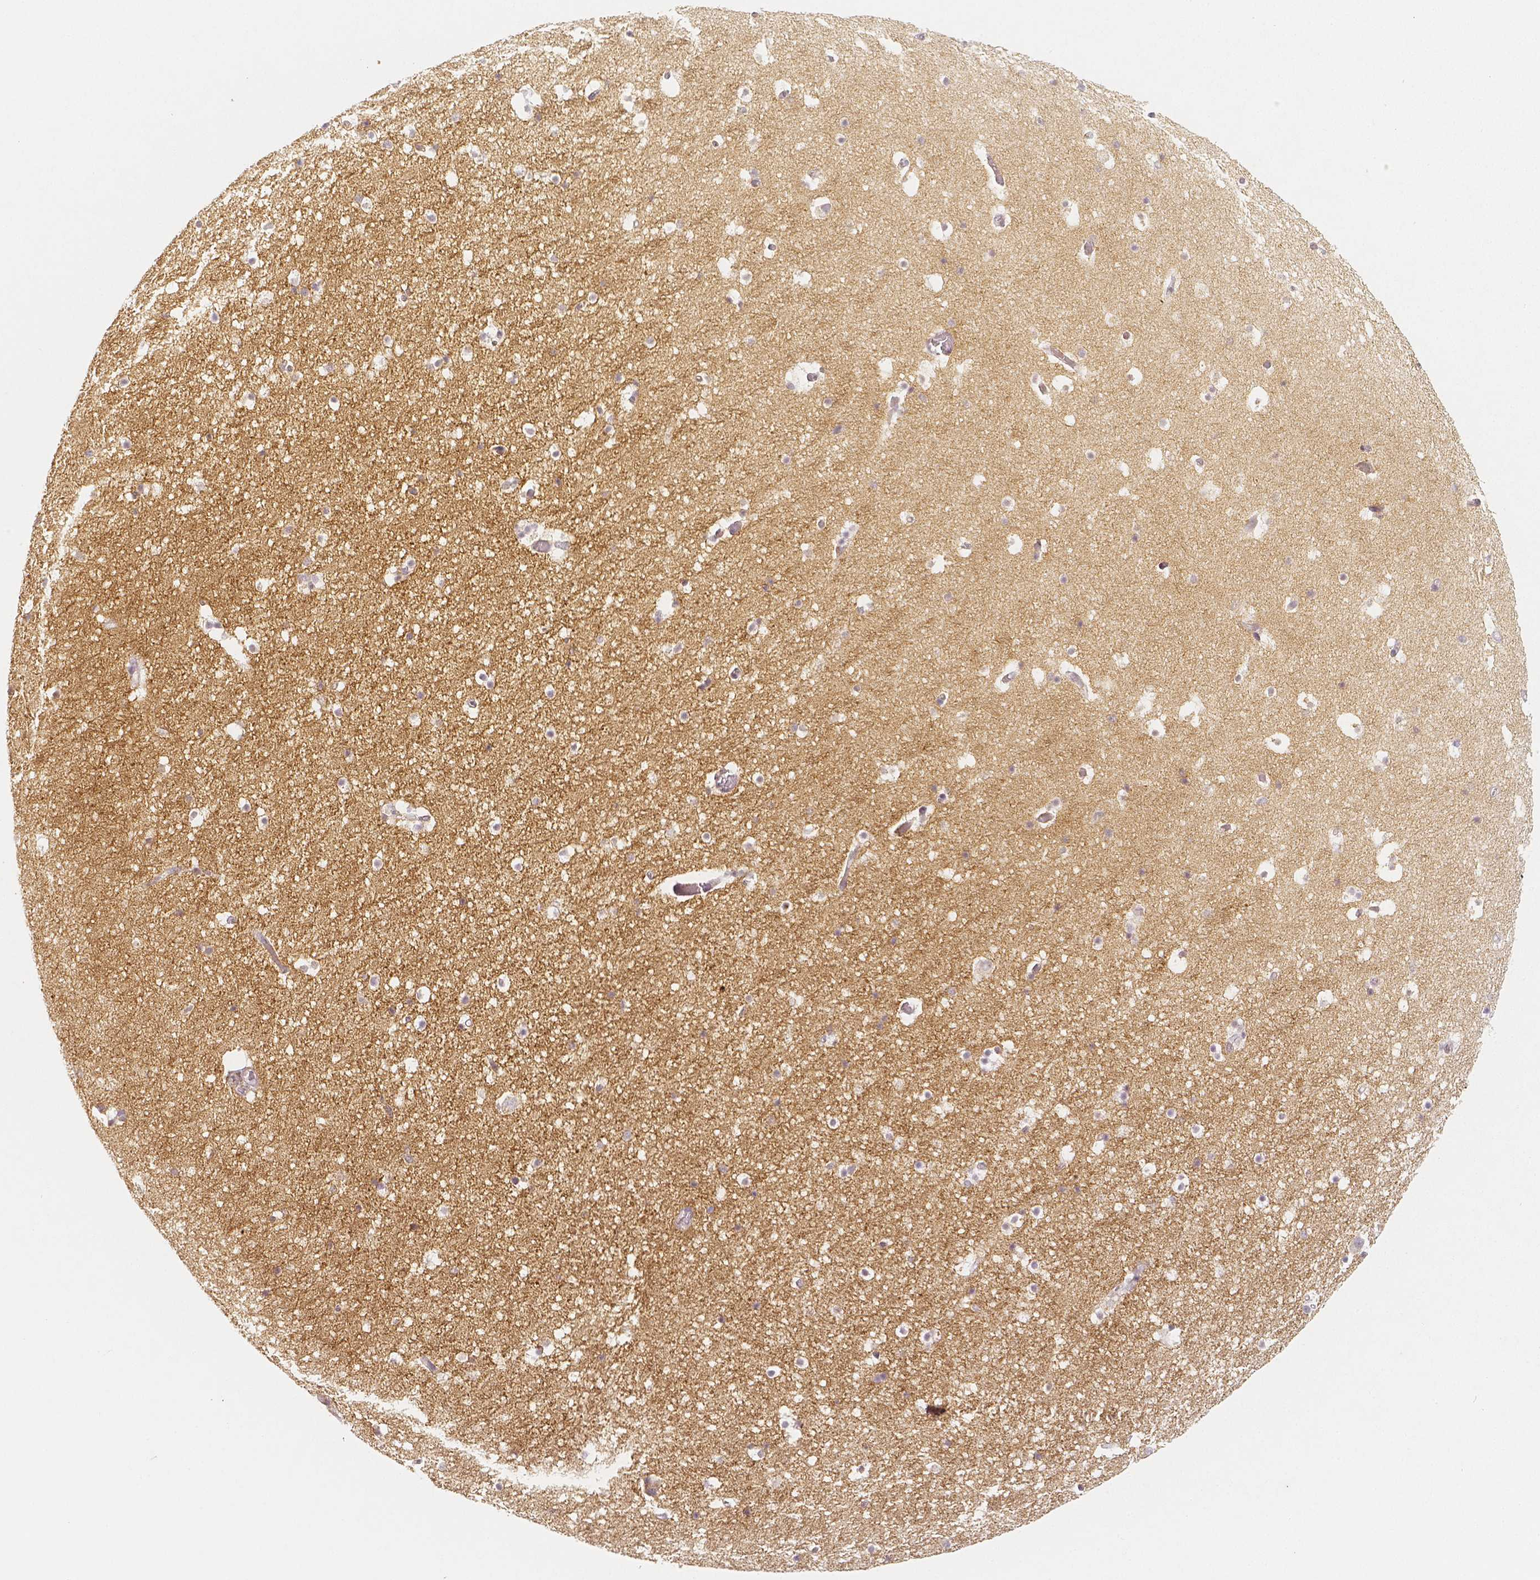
{"staining": {"intensity": "negative", "quantity": "none", "location": "none"}, "tissue": "hippocampus", "cell_type": "Glial cells", "image_type": "normal", "snomed": [{"axis": "morphology", "description": "Normal tissue, NOS"}, {"axis": "topography", "description": "Hippocampus"}], "caption": "The IHC photomicrograph has no significant staining in glial cells of hippocampus. (Stains: DAB immunohistochemistry (IHC) with hematoxylin counter stain, Microscopy: brightfield microscopy at high magnification).", "gene": "THY1", "patient": {"sex": "male", "age": 26}}